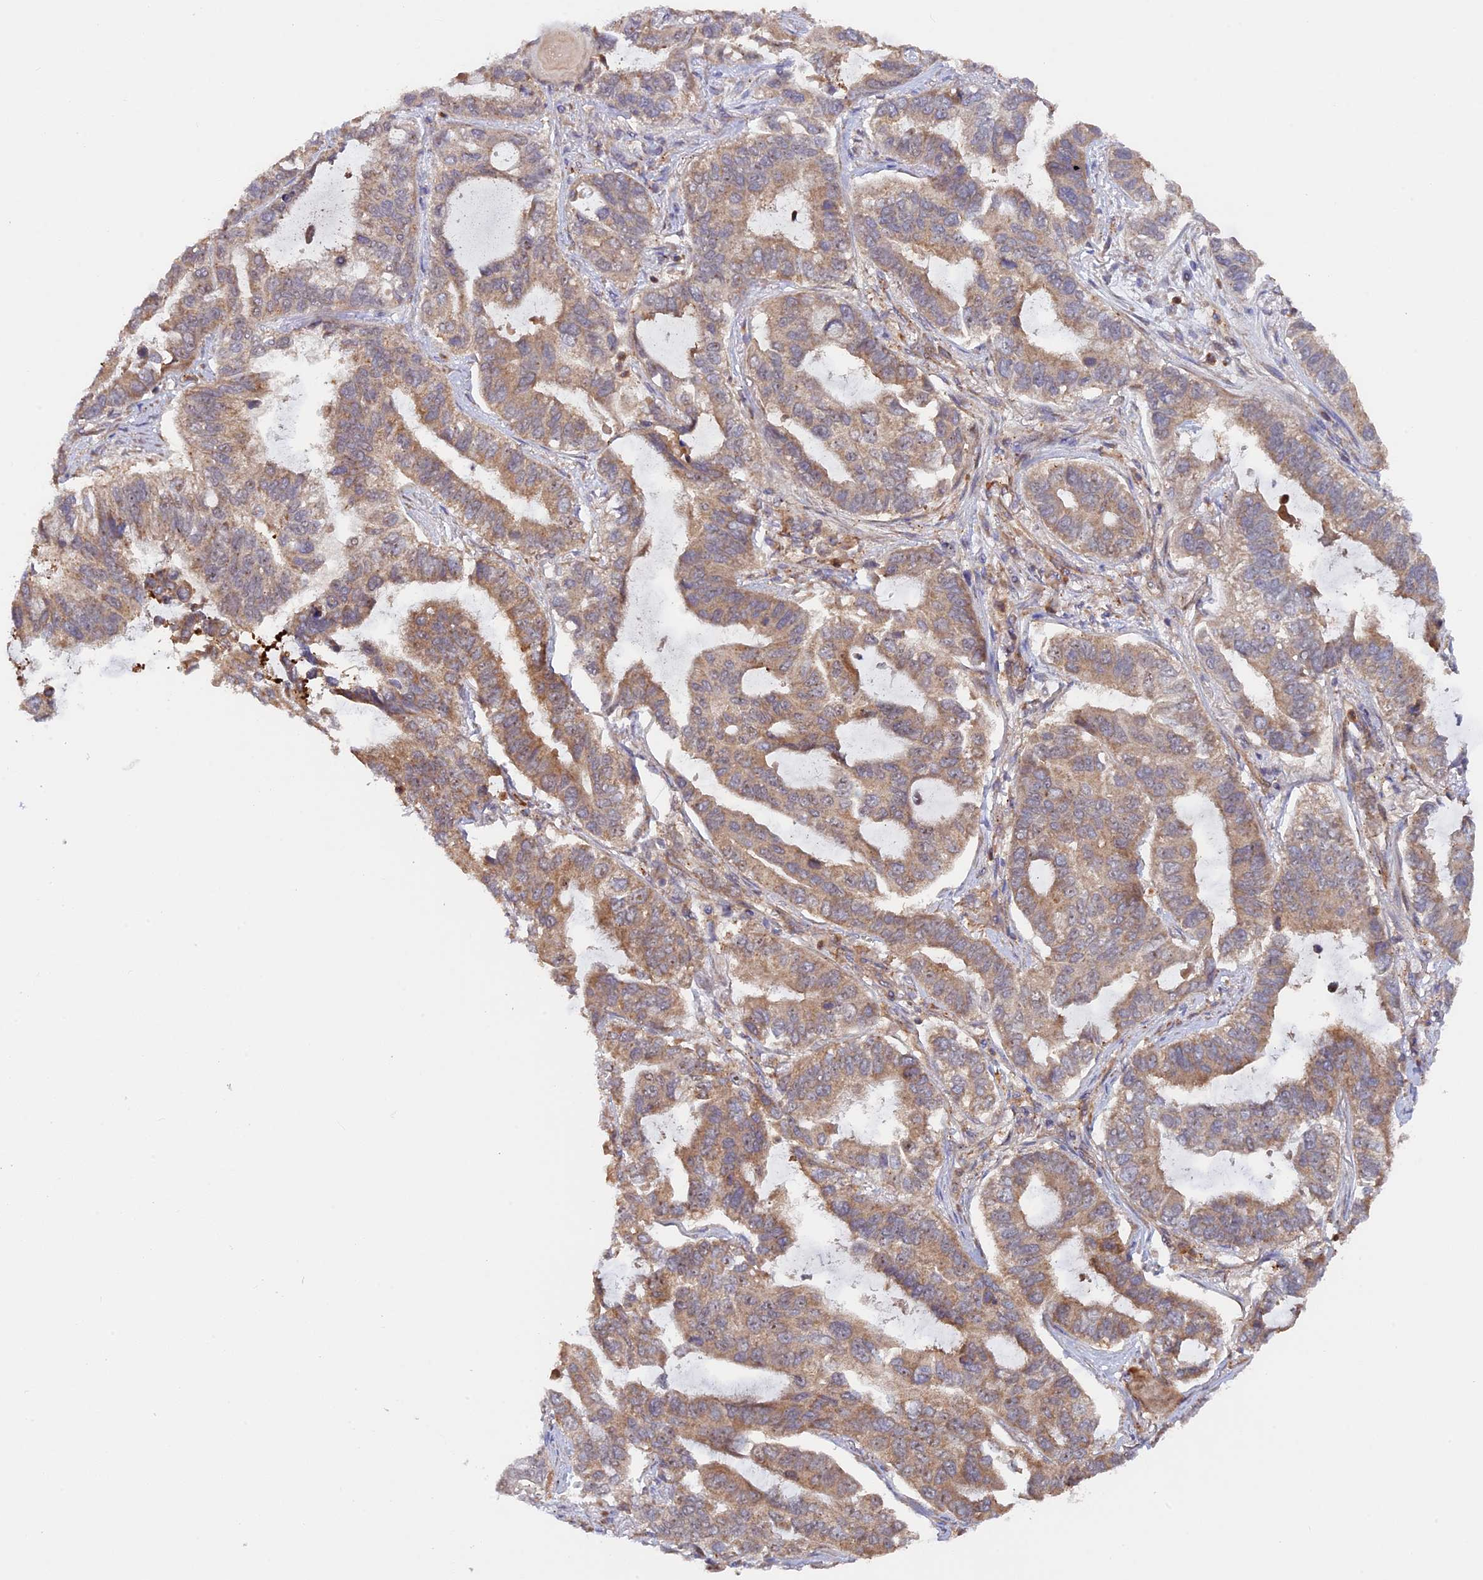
{"staining": {"intensity": "moderate", "quantity": ">75%", "location": "cytoplasmic/membranous"}, "tissue": "lung cancer", "cell_type": "Tumor cells", "image_type": "cancer", "snomed": [{"axis": "morphology", "description": "Adenocarcinoma, NOS"}, {"axis": "topography", "description": "Lung"}], "caption": "Immunohistochemistry (IHC) staining of adenocarcinoma (lung), which displays medium levels of moderate cytoplasmic/membranous positivity in approximately >75% of tumor cells indicating moderate cytoplasmic/membranous protein staining. The staining was performed using DAB (brown) for protein detection and nuclei were counterstained in hematoxylin (blue).", "gene": "FERMT1", "patient": {"sex": "male", "age": 64}}